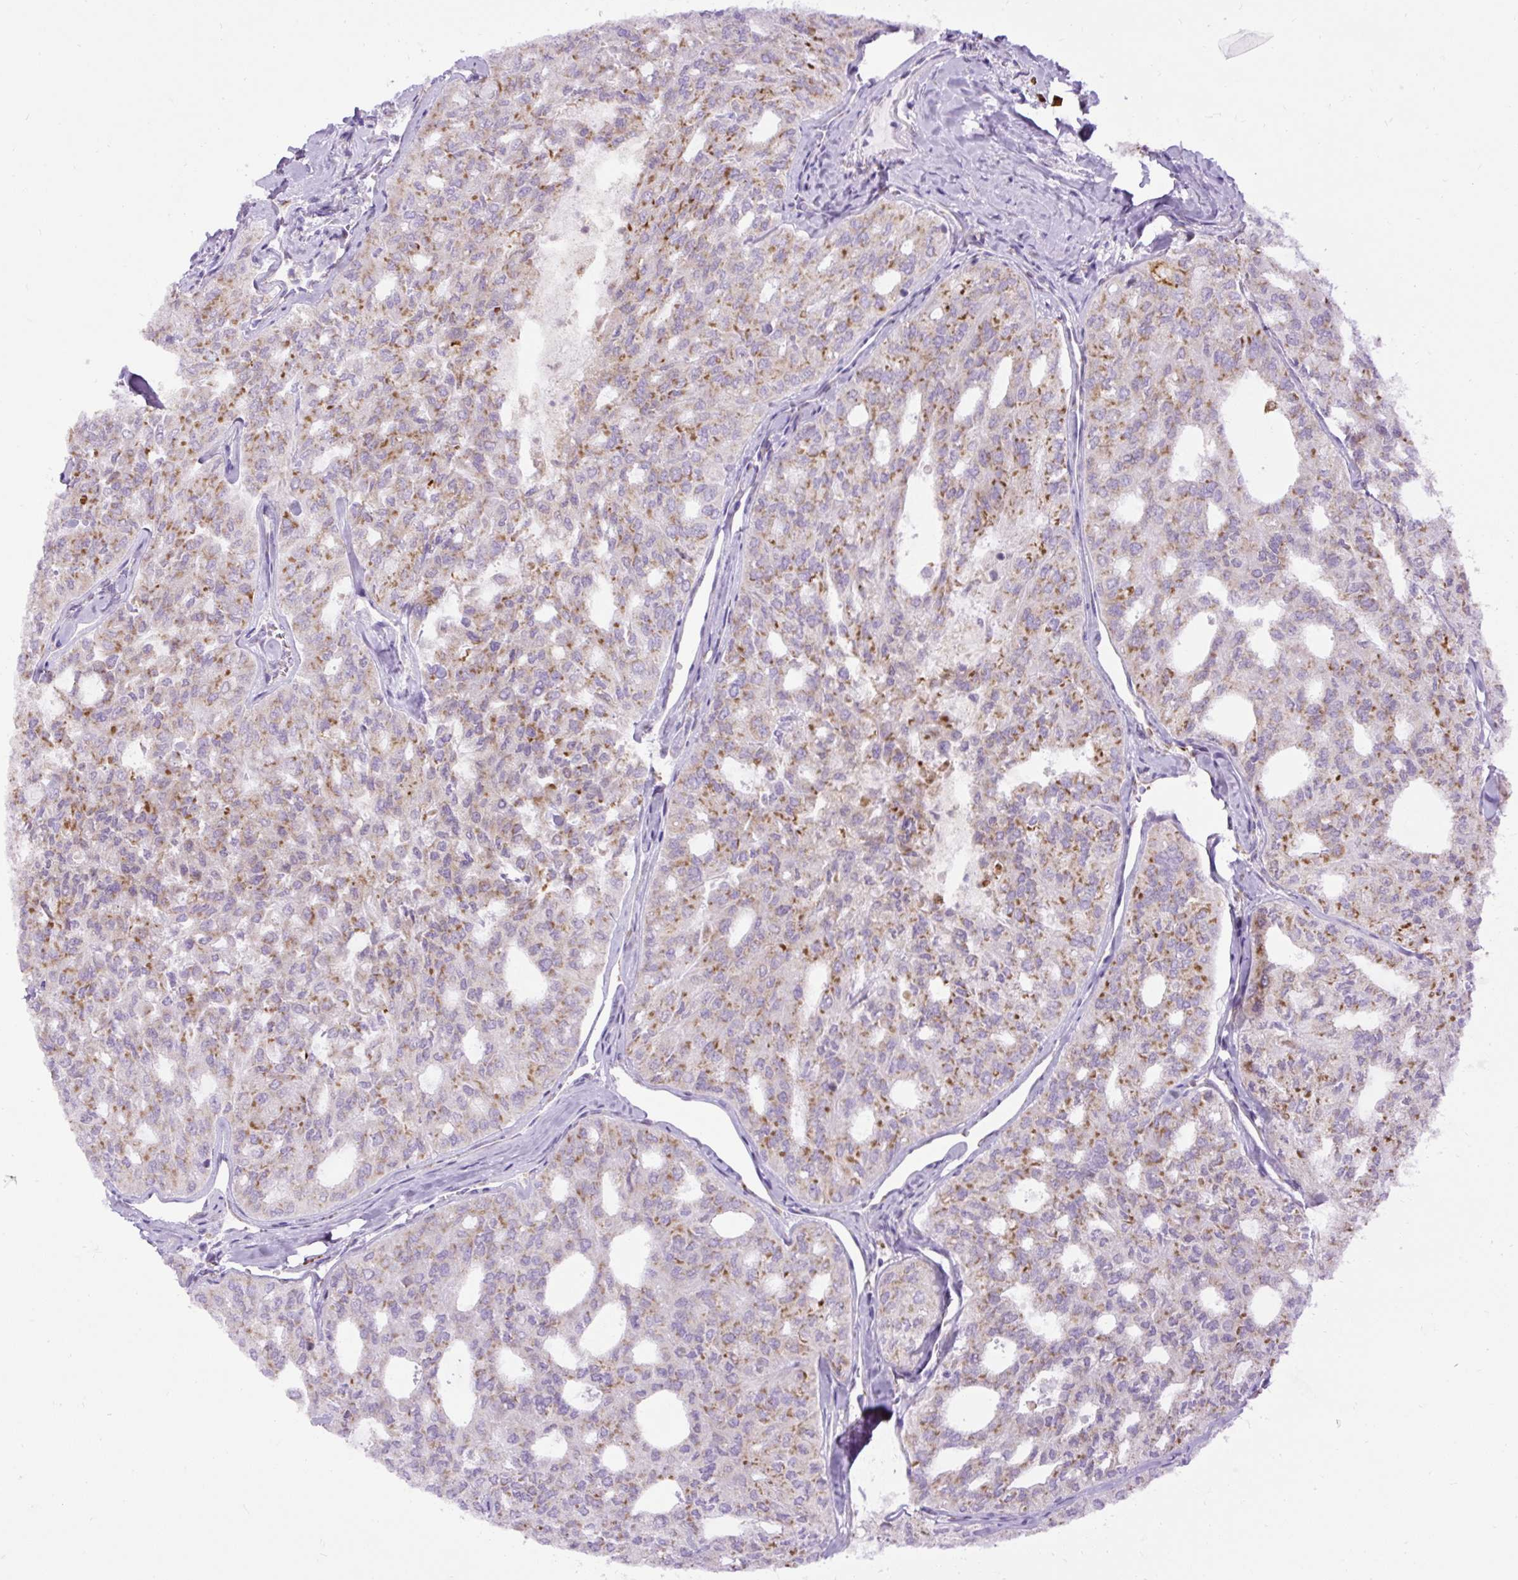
{"staining": {"intensity": "moderate", "quantity": "25%-75%", "location": "cytoplasmic/membranous"}, "tissue": "thyroid cancer", "cell_type": "Tumor cells", "image_type": "cancer", "snomed": [{"axis": "morphology", "description": "Follicular adenoma carcinoma, NOS"}, {"axis": "topography", "description": "Thyroid gland"}], "caption": "Moderate cytoplasmic/membranous expression is seen in approximately 25%-75% of tumor cells in thyroid cancer (follicular adenoma carcinoma). The protein is stained brown, and the nuclei are stained in blue (DAB (3,3'-diaminobenzidine) IHC with brightfield microscopy, high magnification).", "gene": "DDOST", "patient": {"sex": "male", "age": 75}}